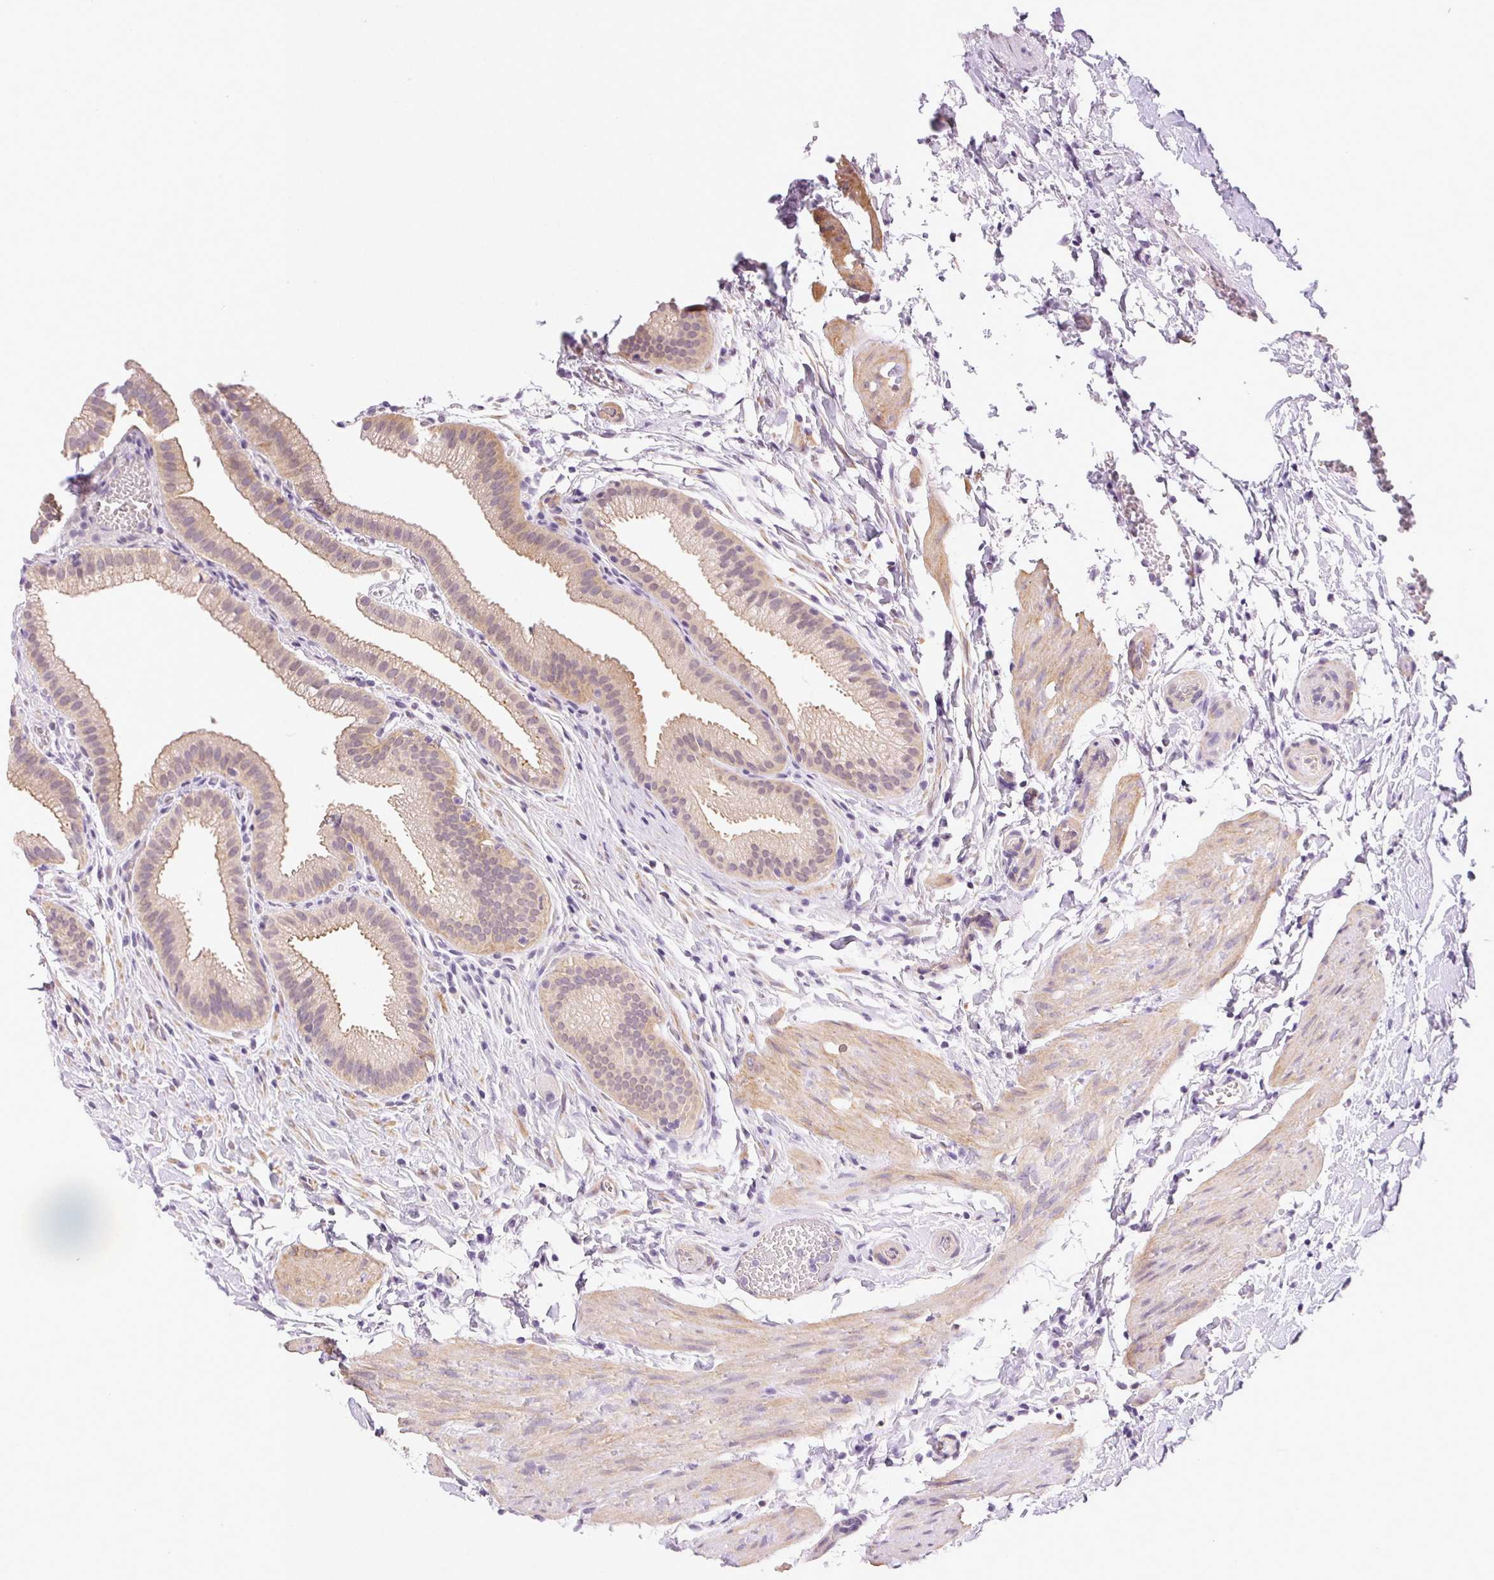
{"staining": {"intensity": "moderate", "quantity": "25%-75%", "location": "cytoplasmic/membranous"}, "tissue": "gallbladder", "cell_type": "Glandular cells", "image_type": "normal", "snomed": [{"axis": "morphology", "description": "Normal tissue, NOS"}, {"axis": "topography", "description": "Gallbladder"}], "caption": "Benign gallbladder shows moderate cytoplasmic/membranous expression in about 25%-75% of glandular cells.", "gene": "CSN1S1", "patient": {"sex": "female", "age": 63}}